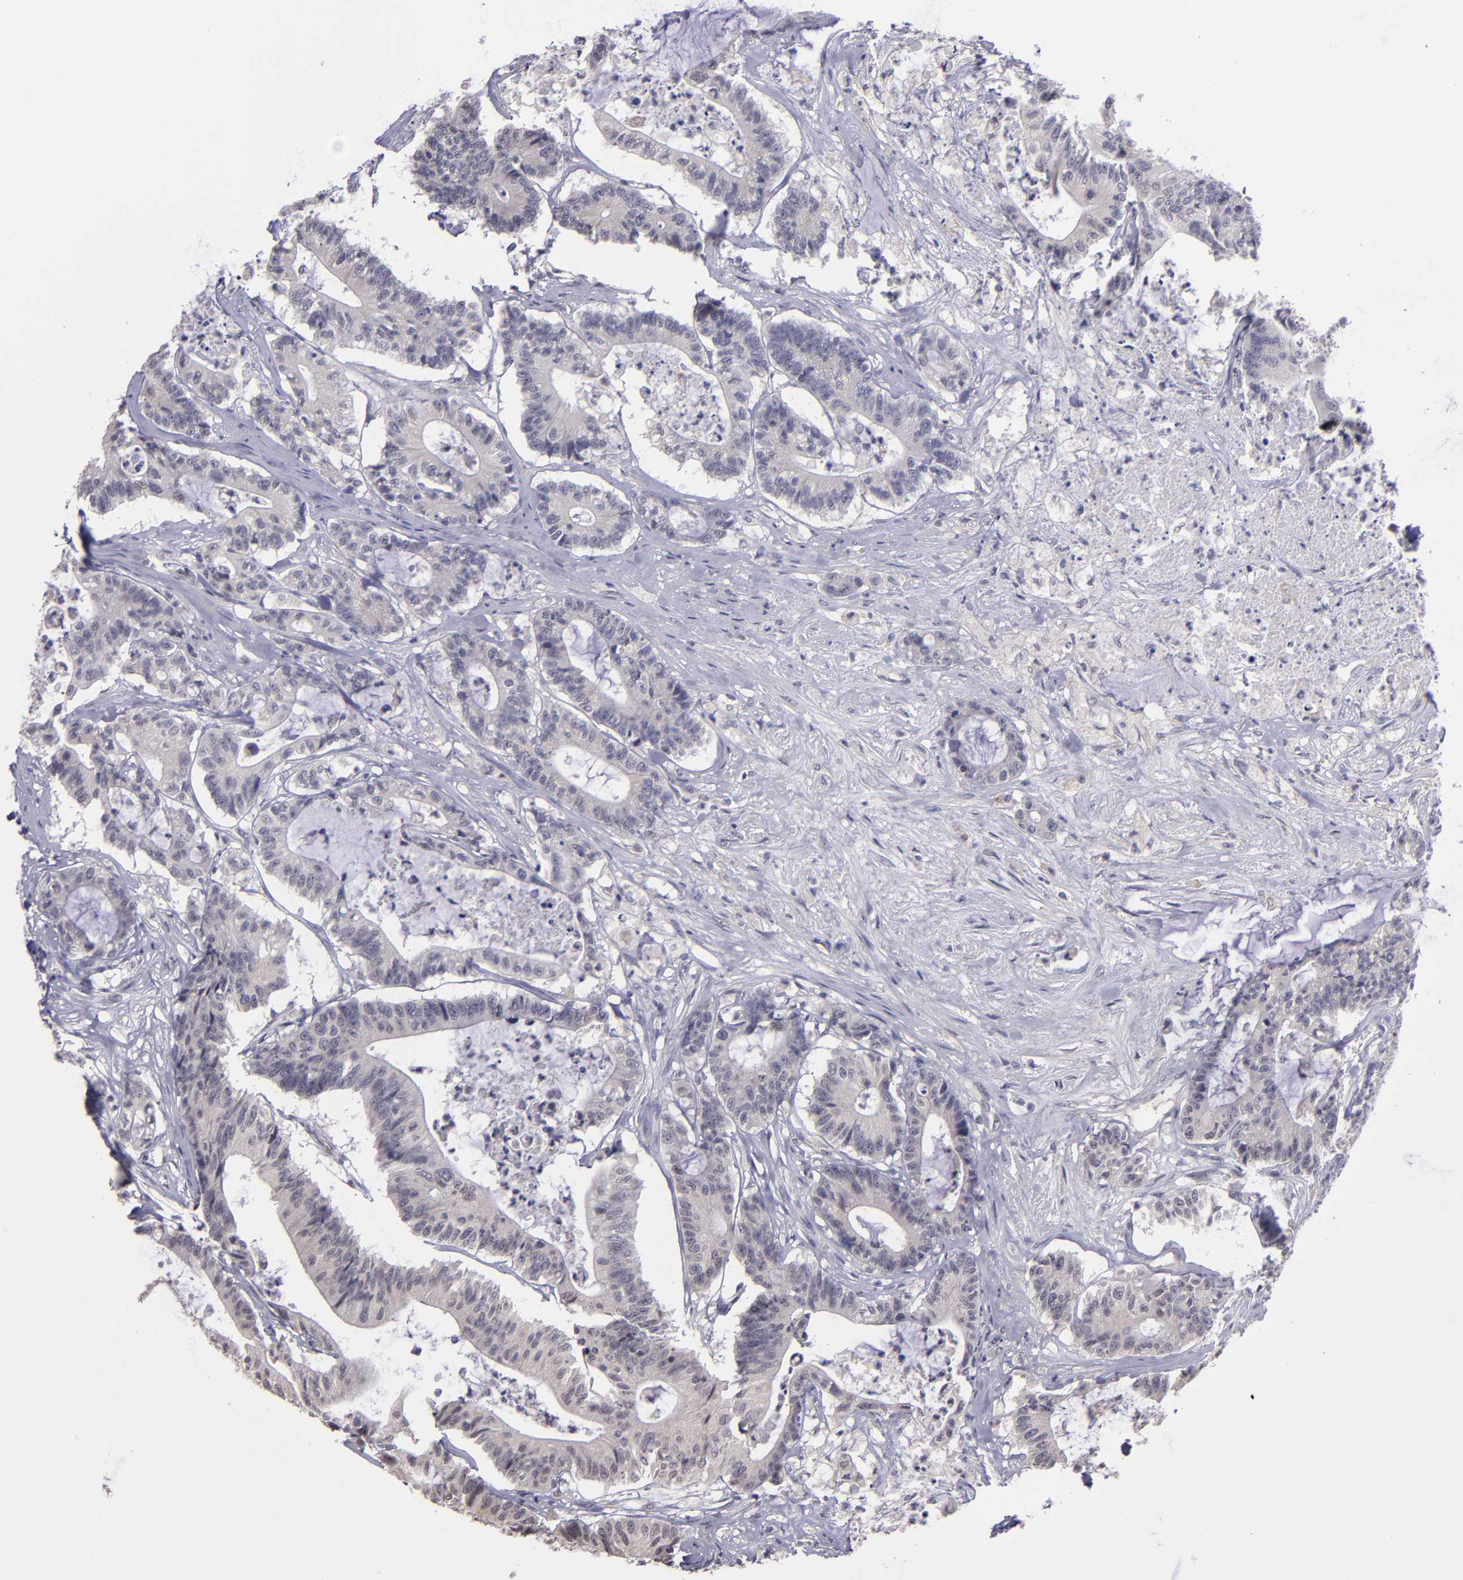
{"staining": {"intensity": "weak", "quantity": "25%-75%", "location": "cytoplasmic/membranous"}, "tissue": "colorectal cancer", "cell_type": "Tumor cells", "image_type": "cancer", "snomed": [{"axis": "morphology", "description": "Adenocarcinoma, NOS"}, {"axis": "topography", "description": "Colon"}], "caption": "The photomicrograph shows immunohistochemical staining of colorectal adenocarcinoma. There is weak cytoplasmic/membranous staining is present in about 25%-75% of tumor cells. (IHC, brightfield microscopy, high magnification).", "gene": "NRXN3", "patient": {"sex": "female", "age": 84}}